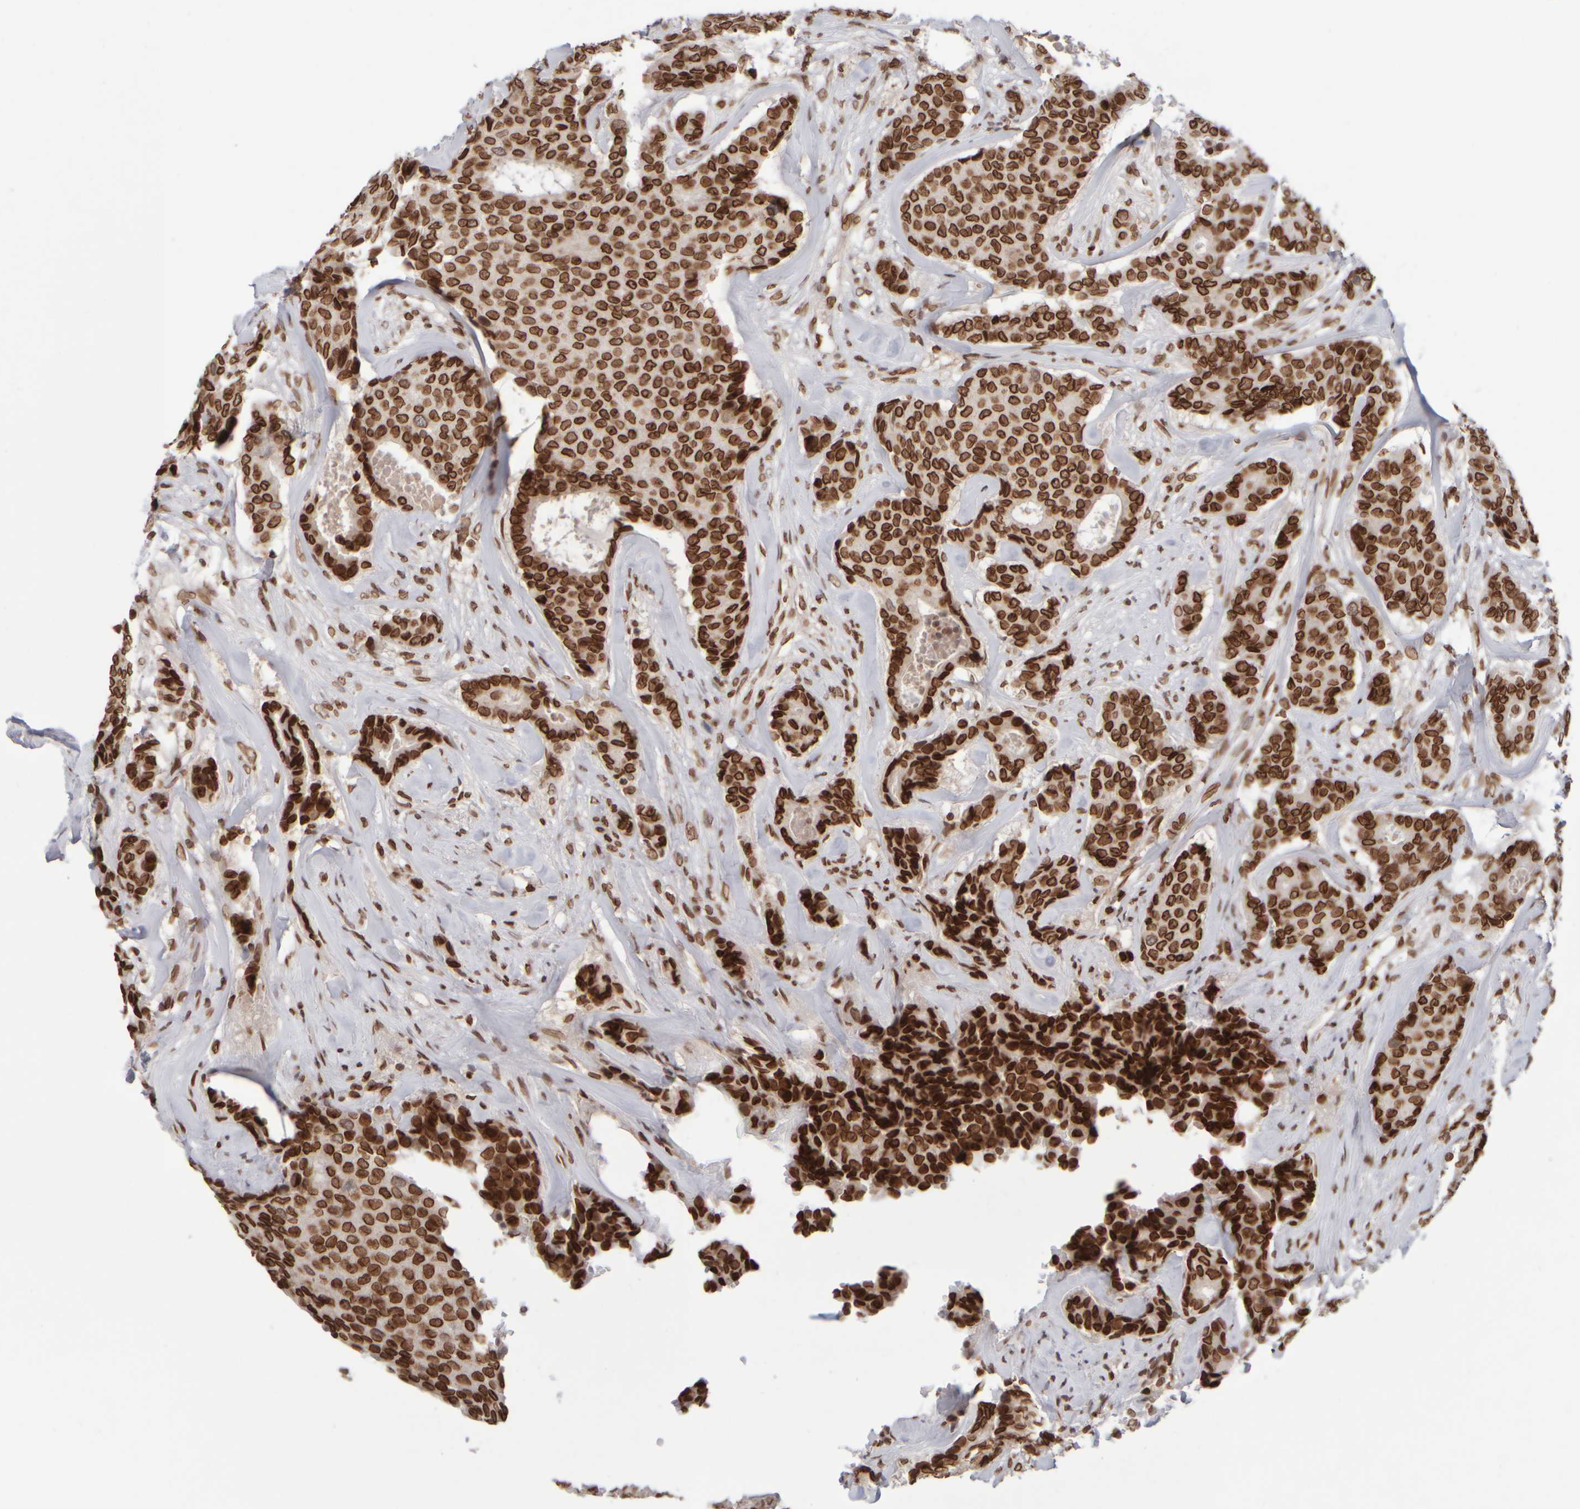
{"staining": {"intensity": "strong", "quantity": ">75%", "location": "cytoplasmic/membranous,nuclear"}, "tissue": "breast cancer", "cell_type": "Tumor cells", "image_type": "cancer", "snomed": [{"axis": "morphology", "description": "Duct carcinoma"}, {"axis": "topography", "description": "Breast"}], "caption": "The micrograph shows immunohistochemical staining of breast cancer (intraductal carcinoma). There is strong cytoplasmic/membranous and nuclear positivity is present in about >75% of tumor cells.", "gene": "ZC3HC1", "patient": {"sex": "female", "age": 75}}